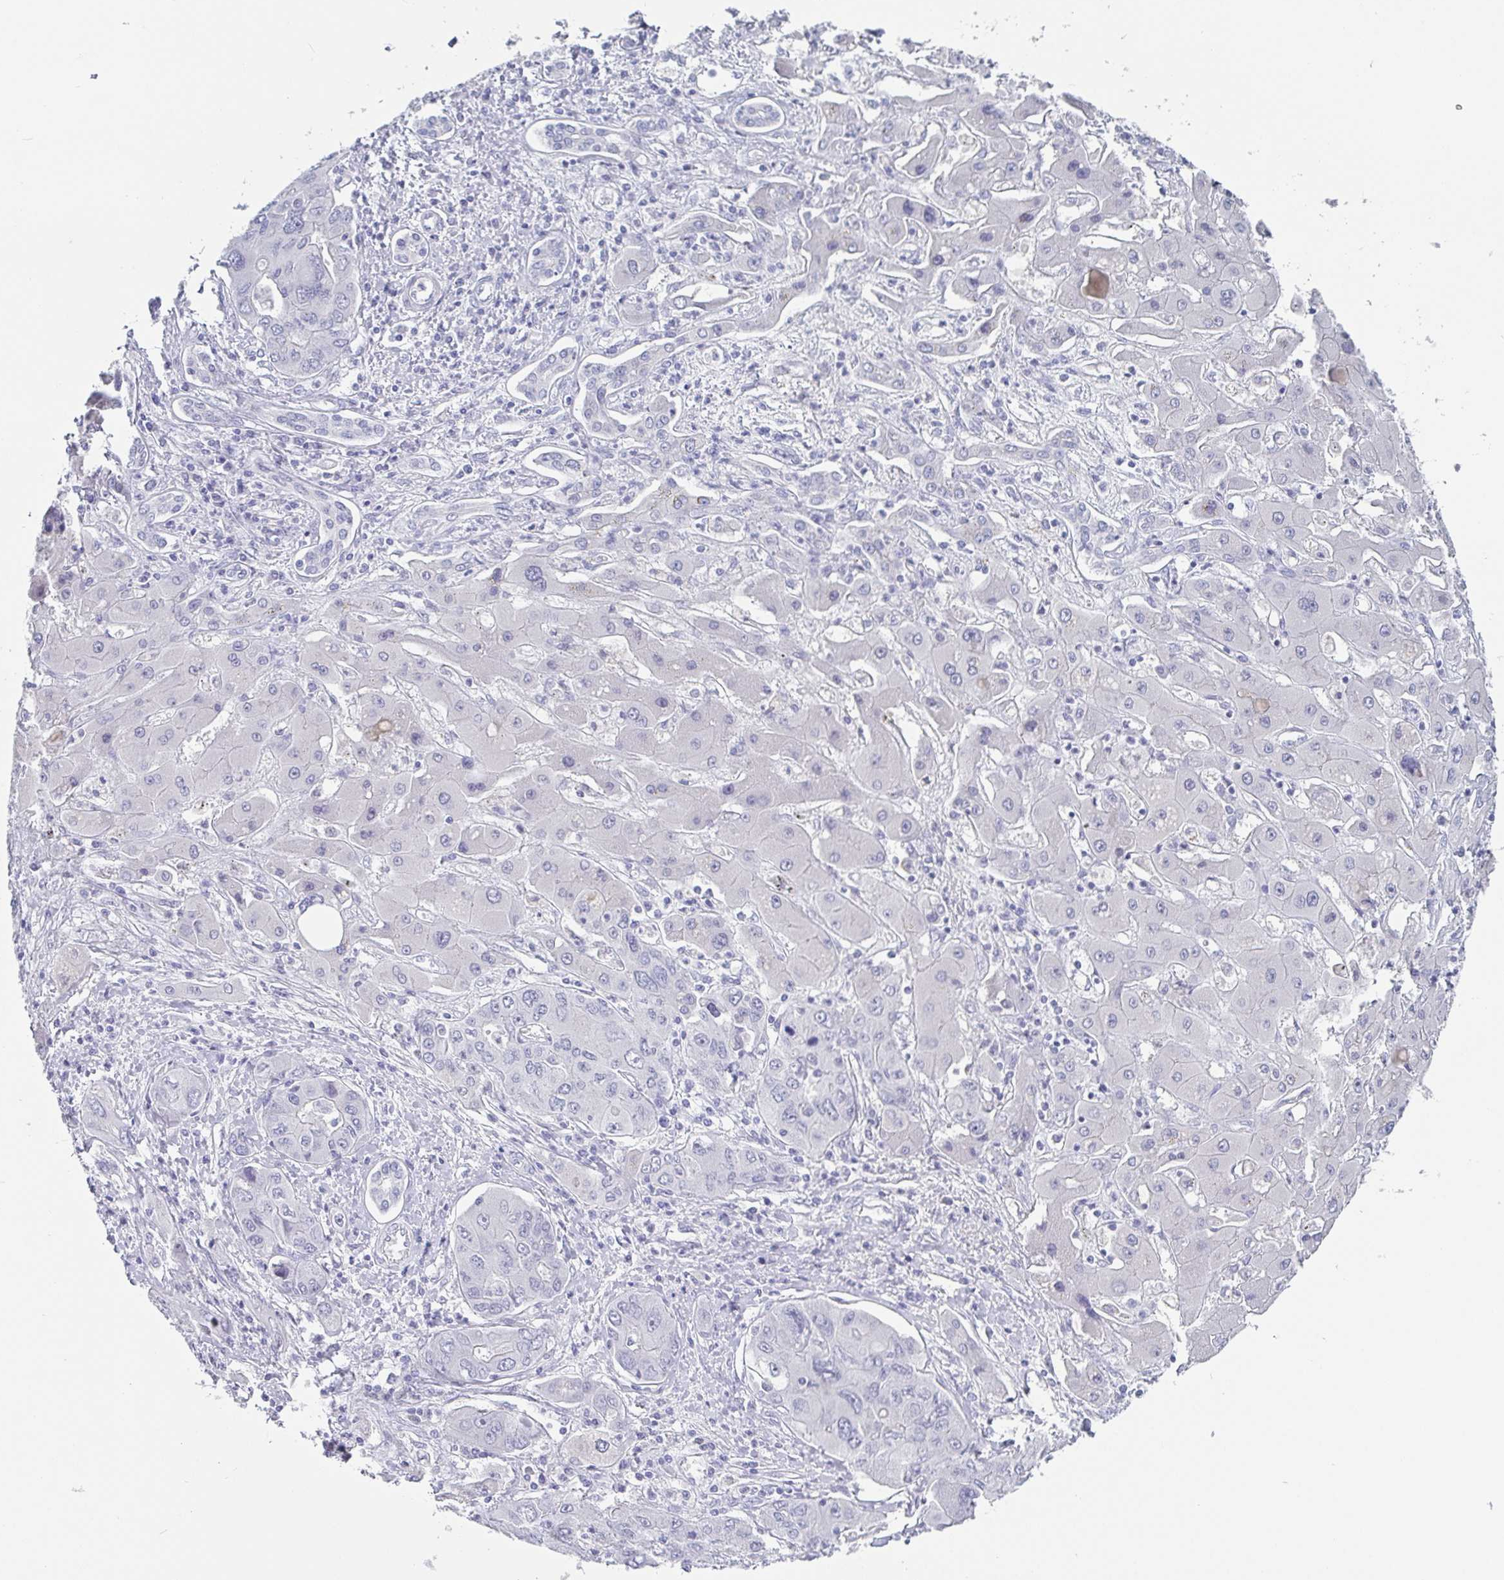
{"staining": {"intensity": "negative", "quantity": "none", "location": "none"}, "tissue": "liver cancer", "cell_type": "Tumor cells", "image_type": "cancer", "snomed": [{"axis": "morphology", "description": "Cholangiocarcinoma"}, {"axis": "topography", "description": "Liver"}], "caption": "A photomicrograph of human liver cholangiocarcinoma is negative for staining in tumor cells.", "gene": "SCGN", "patient": {"sex": "male", "age": 67}}